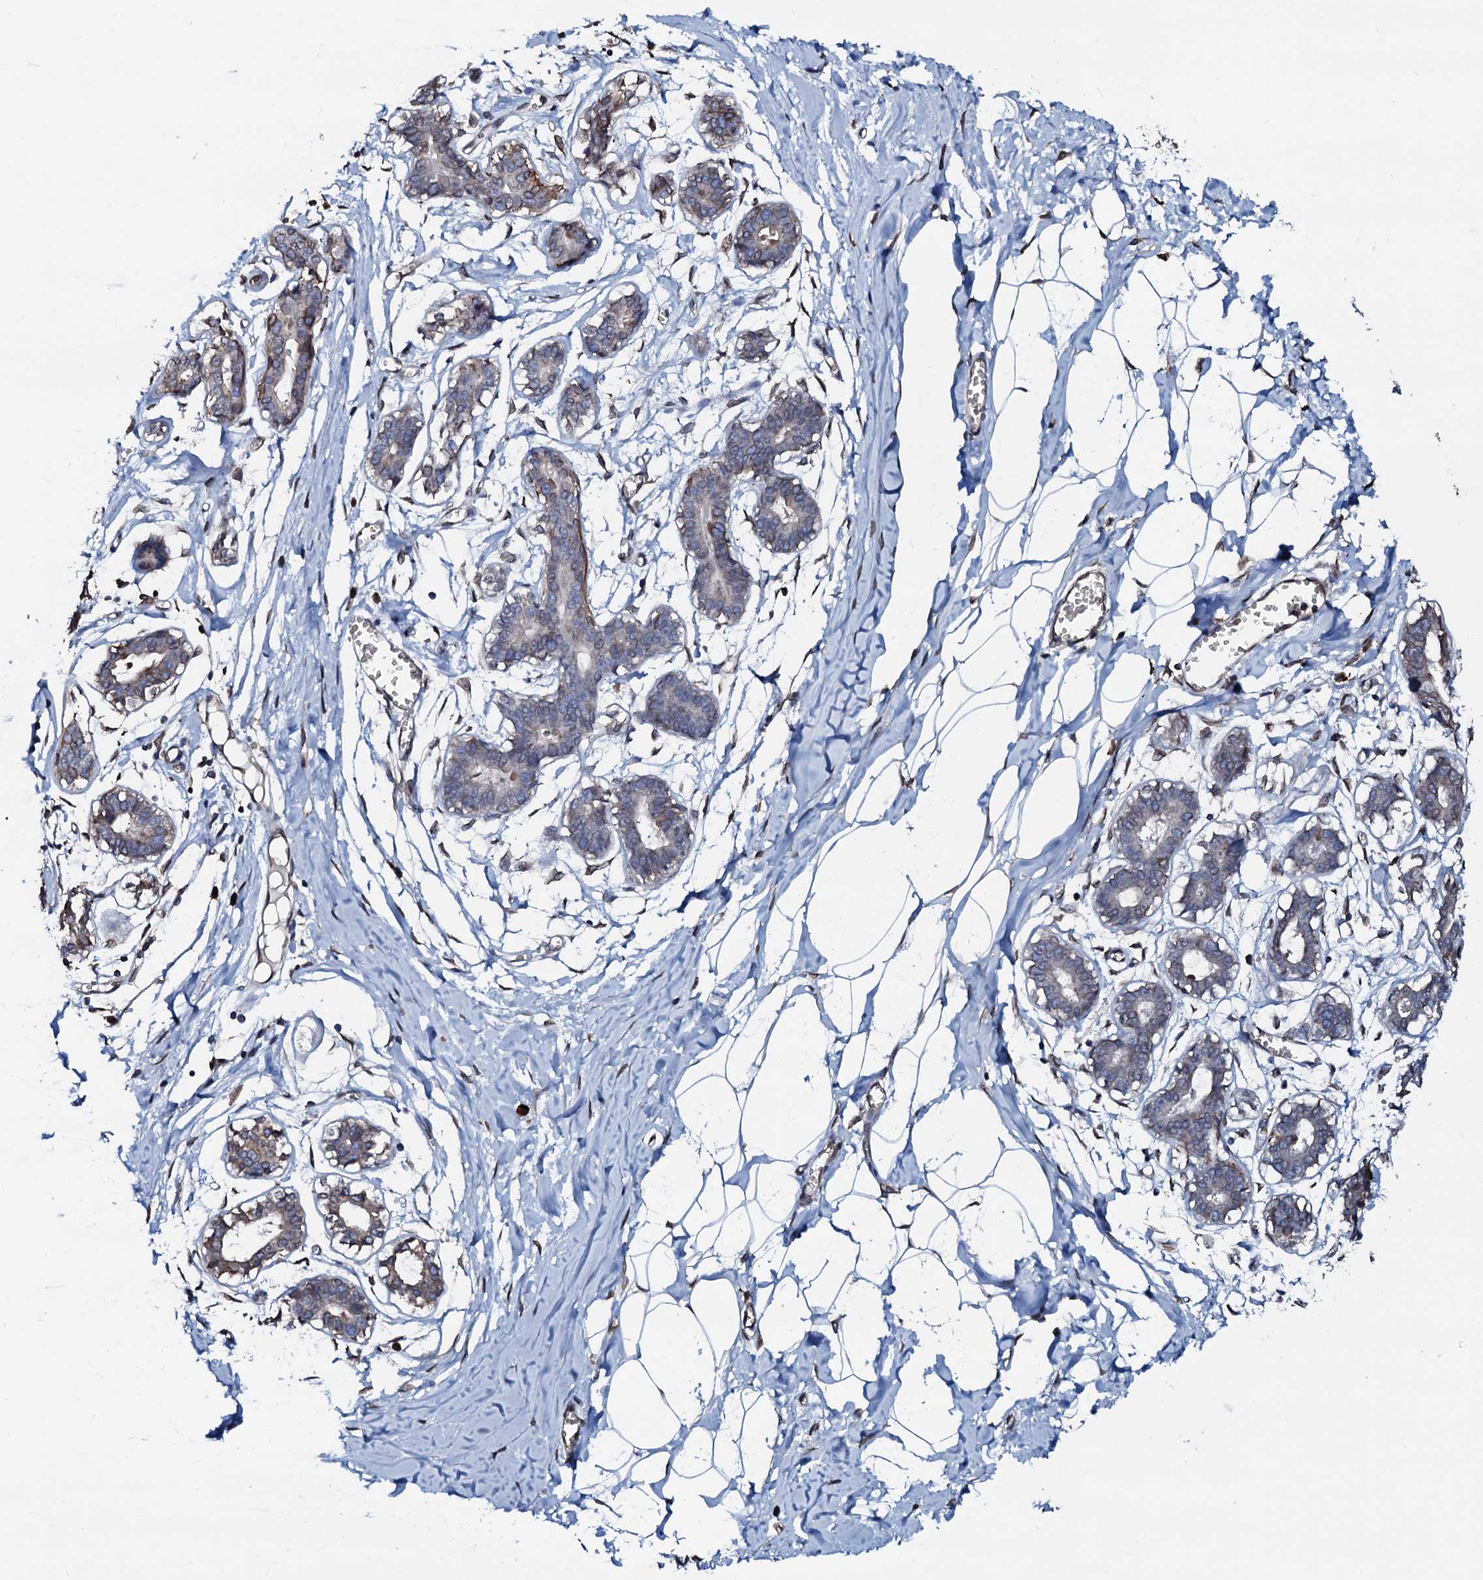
{"staining": {"intensity": "strong", "quantity": "25%-75%", "location": "nuclear"}, "tissue": "breast", "cell_type": "Adipocytes", "image_type": "normal", "snomed": [{"axis": "morphology", "description": "Normal tissue, NOS"}, {"axis": "topography", "description": "Breast"}], "caption": "Normal breast shows strong nuclear positivity in about 25%-75% of adipocytes.", "gene": "NRP2", "patient": {"sex": "female", "age": 27}}